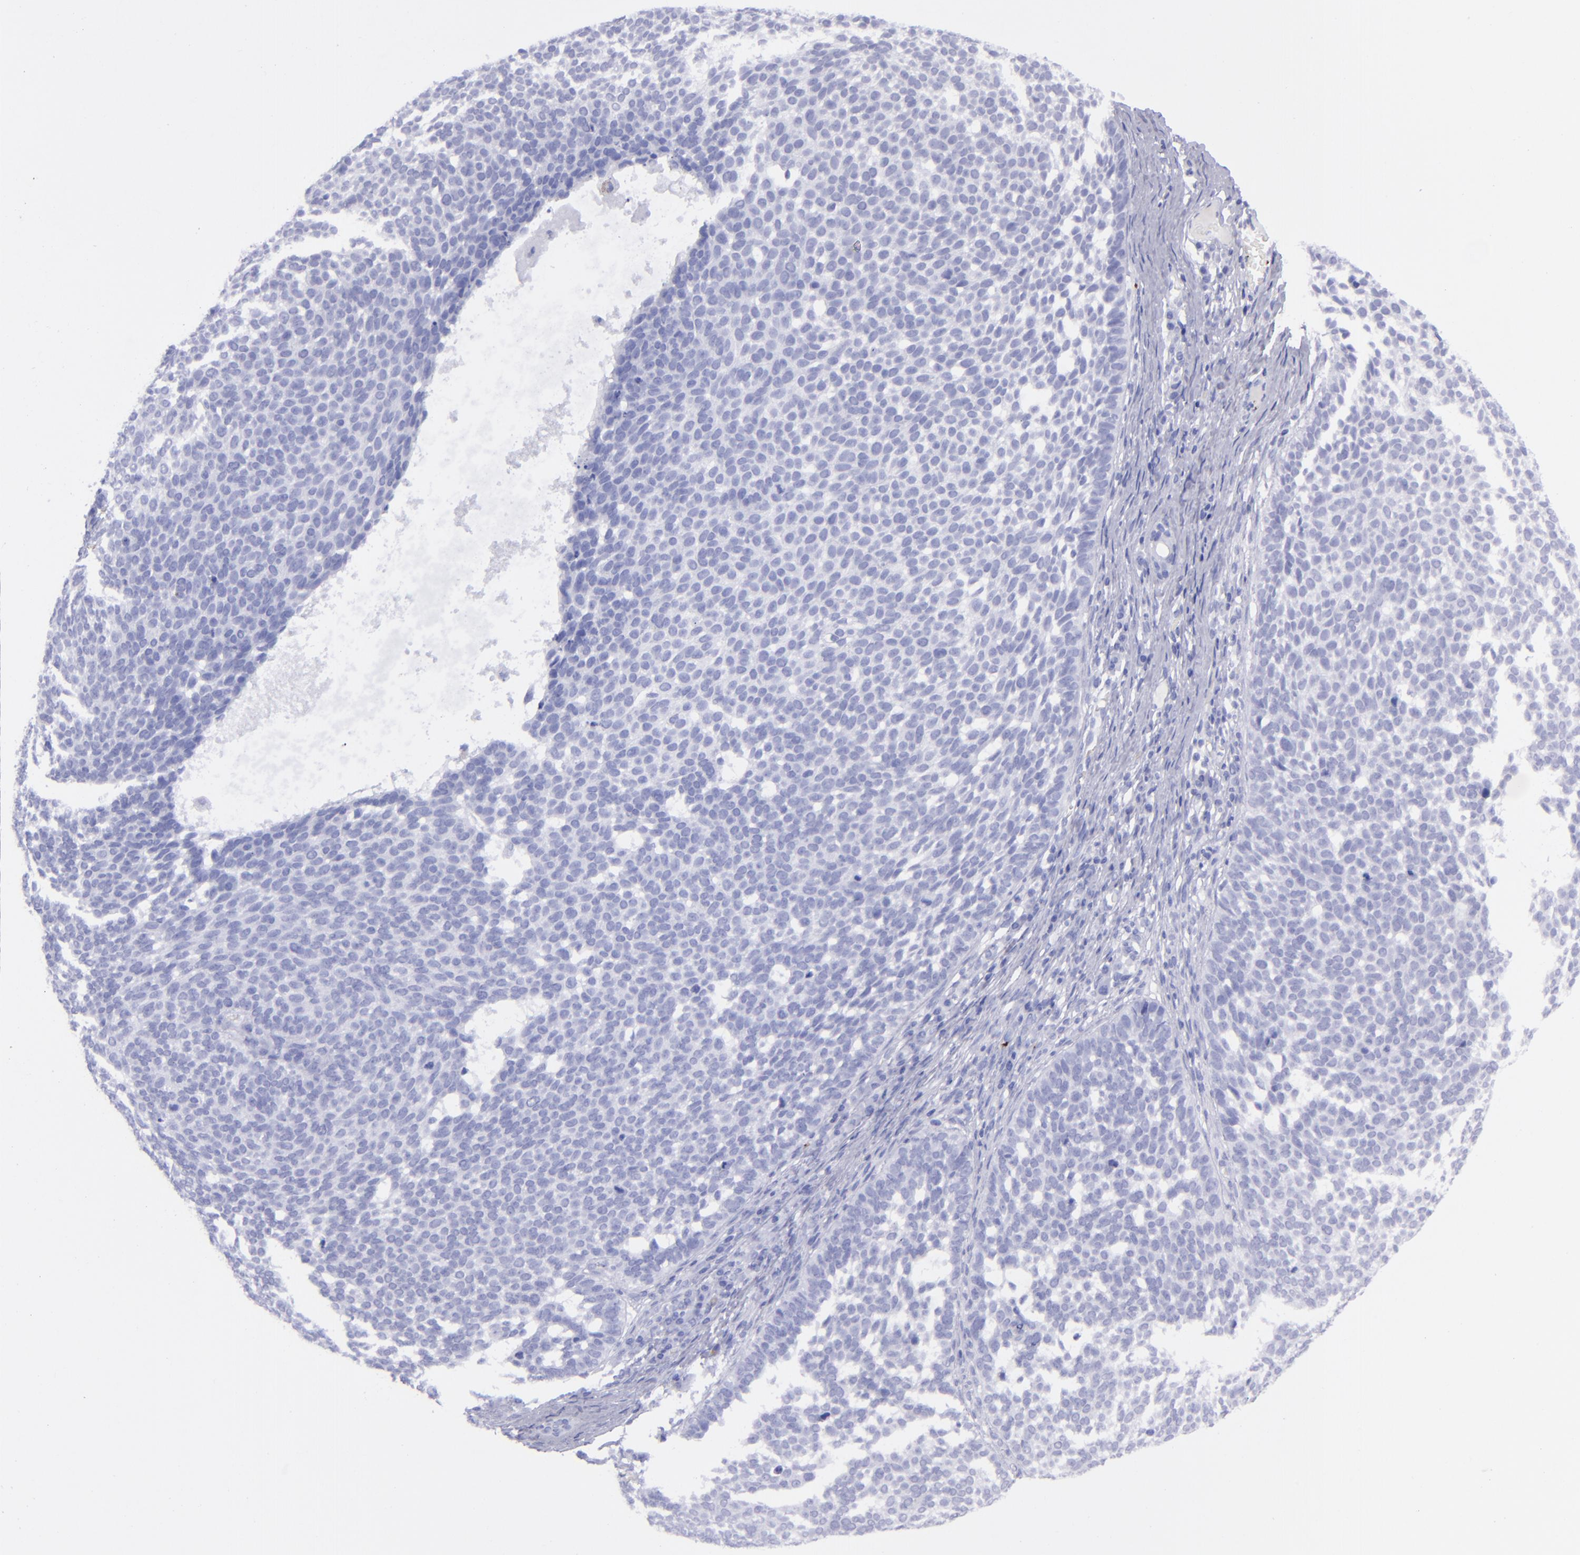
{"staining": {"intensity": "negative", "quantity": "none", "location": "none"}, "tissue": "skin cancer", "cell_type": "Tumor cells", "image_type": "cancer", "snomed": [{"axis": "morphology", "description": "Basal cell carcinoma"}, {"axis": "topography", "description": "Skin"}], "caption": "Immunohistochemistry (IHC) of human skin basal cell carcinoma exhibits no staining in tumor cells.", "gene": "EFCAB13", "patient": {"sex": "male", "age": 63}}